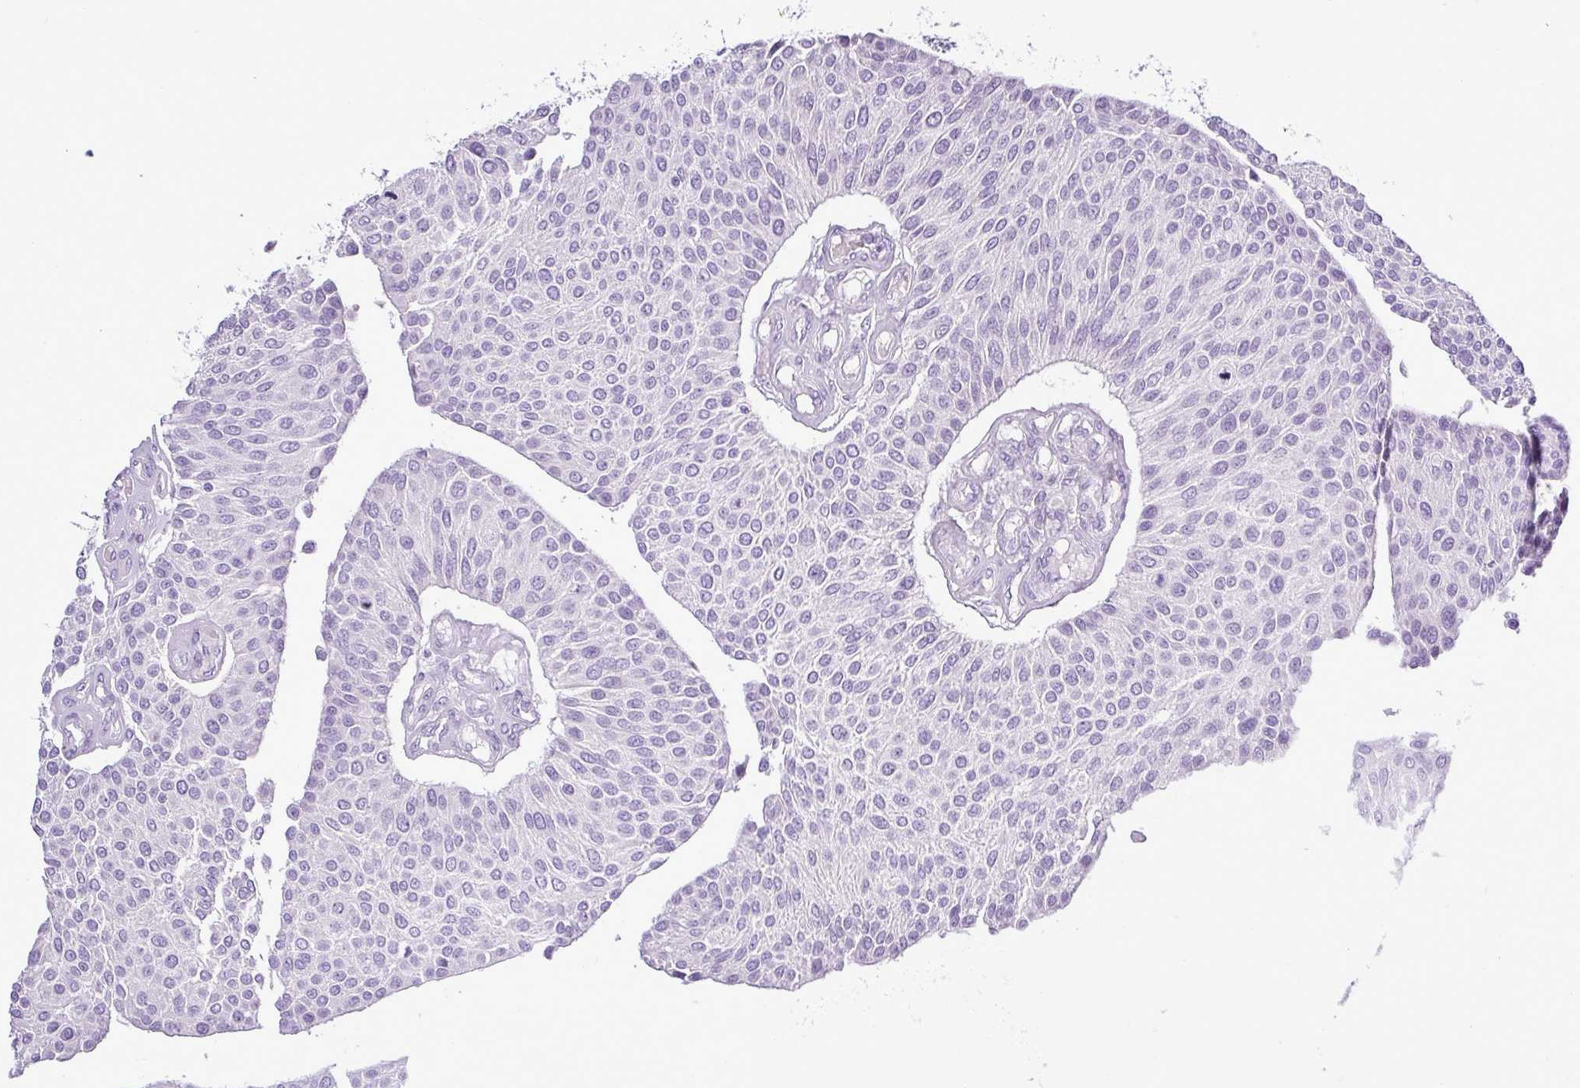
{"staining": {"intensity": "negative", "quantity": "none", "location": "none"}, "tissue": "urothelial cancer", "cell_type": "Tumor cells", "image_type": "cancer", "snomed": [{"axis": "morphology", "description": "Urothelial carcinoma, NOS"}, {"axis": "topography", "description": "Urinary bladder"}], "caption": "There is no significant staining in tumor cells of urothelial cancer.", "gene": "ALDH3A1", "patient": {"sex": "male", "age": 55}}